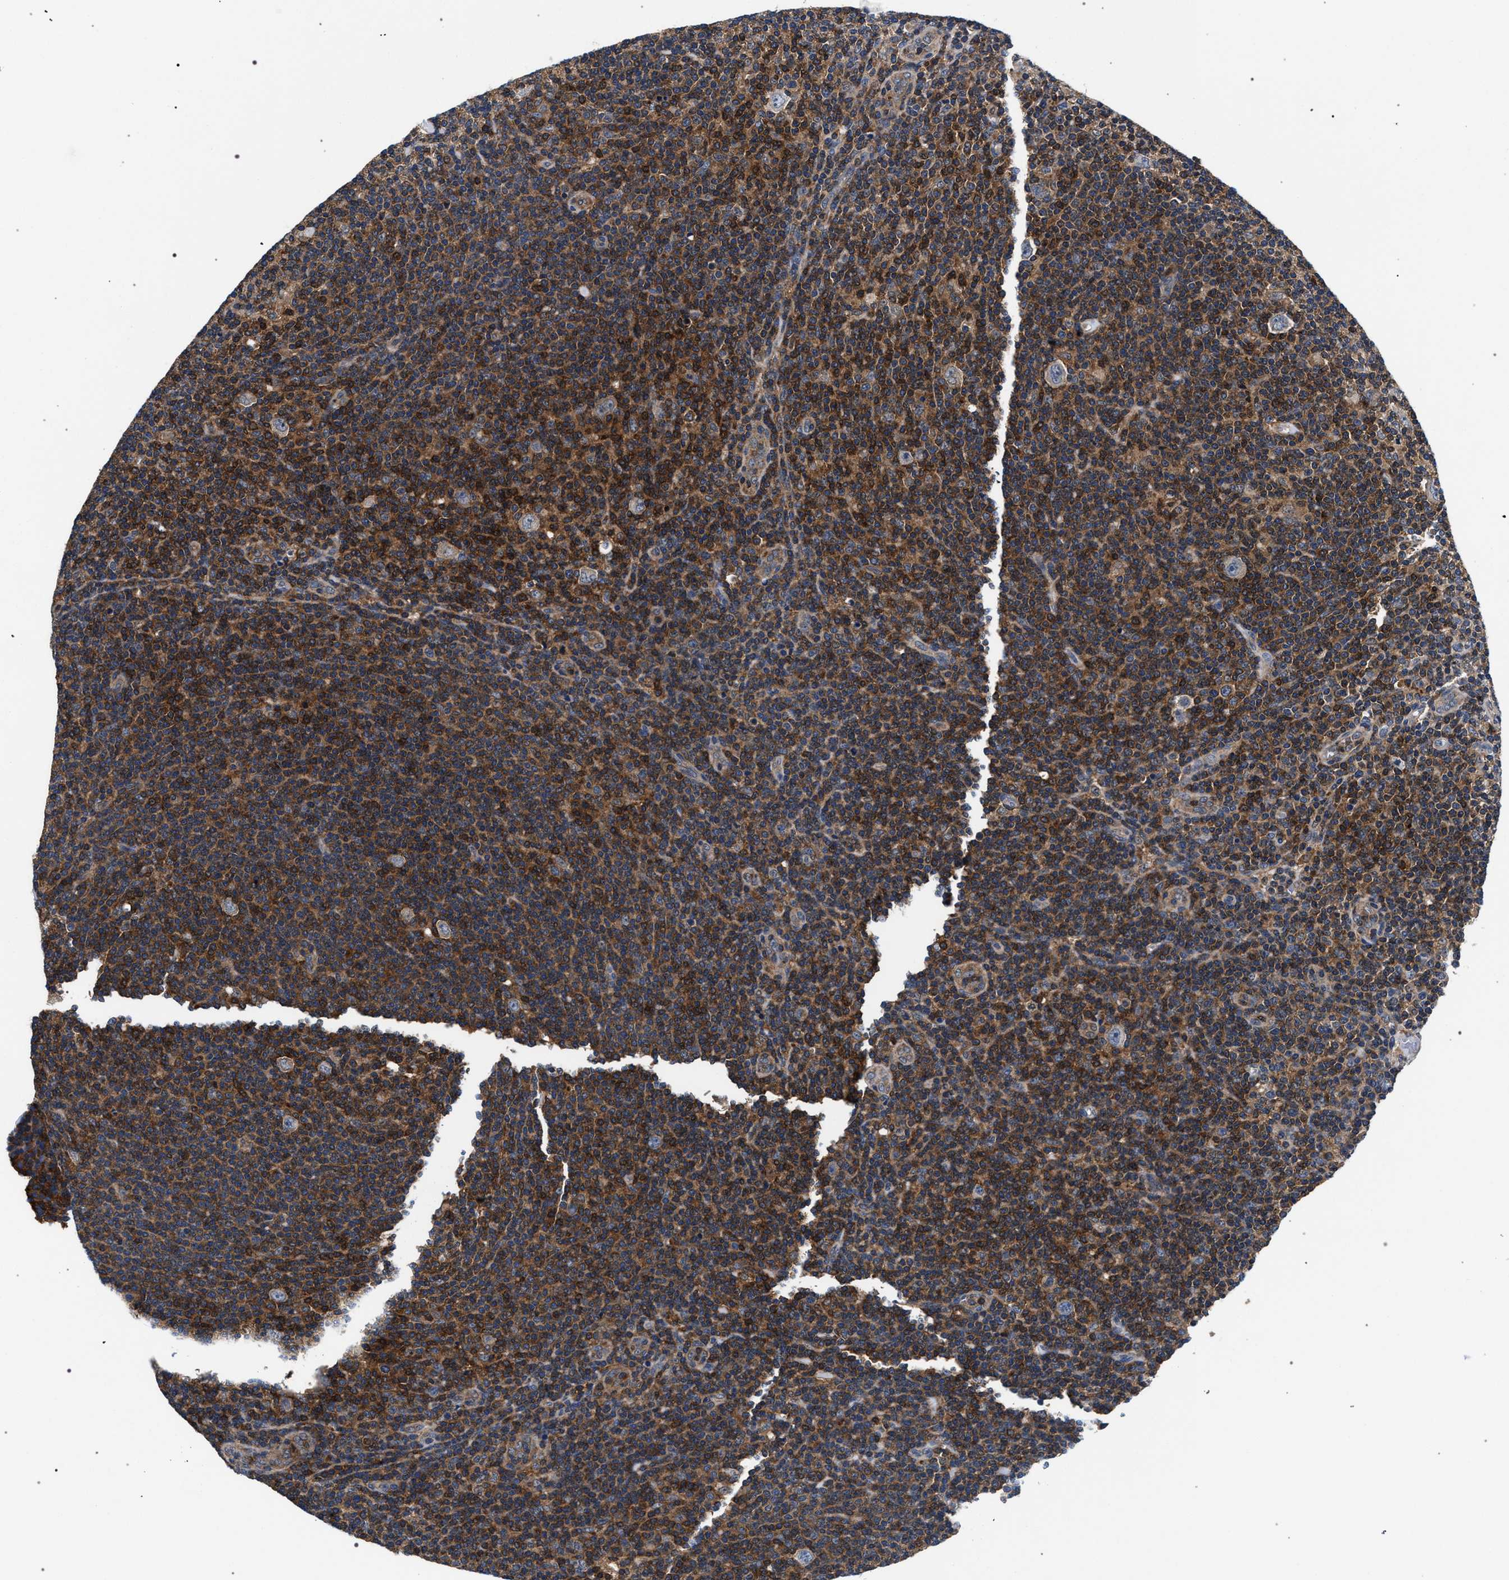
{"staining": {"intensity": "negative", "quantity": "none", "location": "none"}, "tissue": "lymphoma", "cell_type": "Tumor cells", "image_type": "cancer", "snomed": [{"axis": "morphology", "description": "Hodgkin's disease, NOS"}, {"axis": "topography", "description": "Lymph node"}], "caption": "A micrograph of human Hodgkin's disease is negative for staining in tumor cells. (Immunohistochemistry, brightfield microscopy, high magnification).", "gene": "LASP1", "patient": {"sex": "female", "age": 57}}